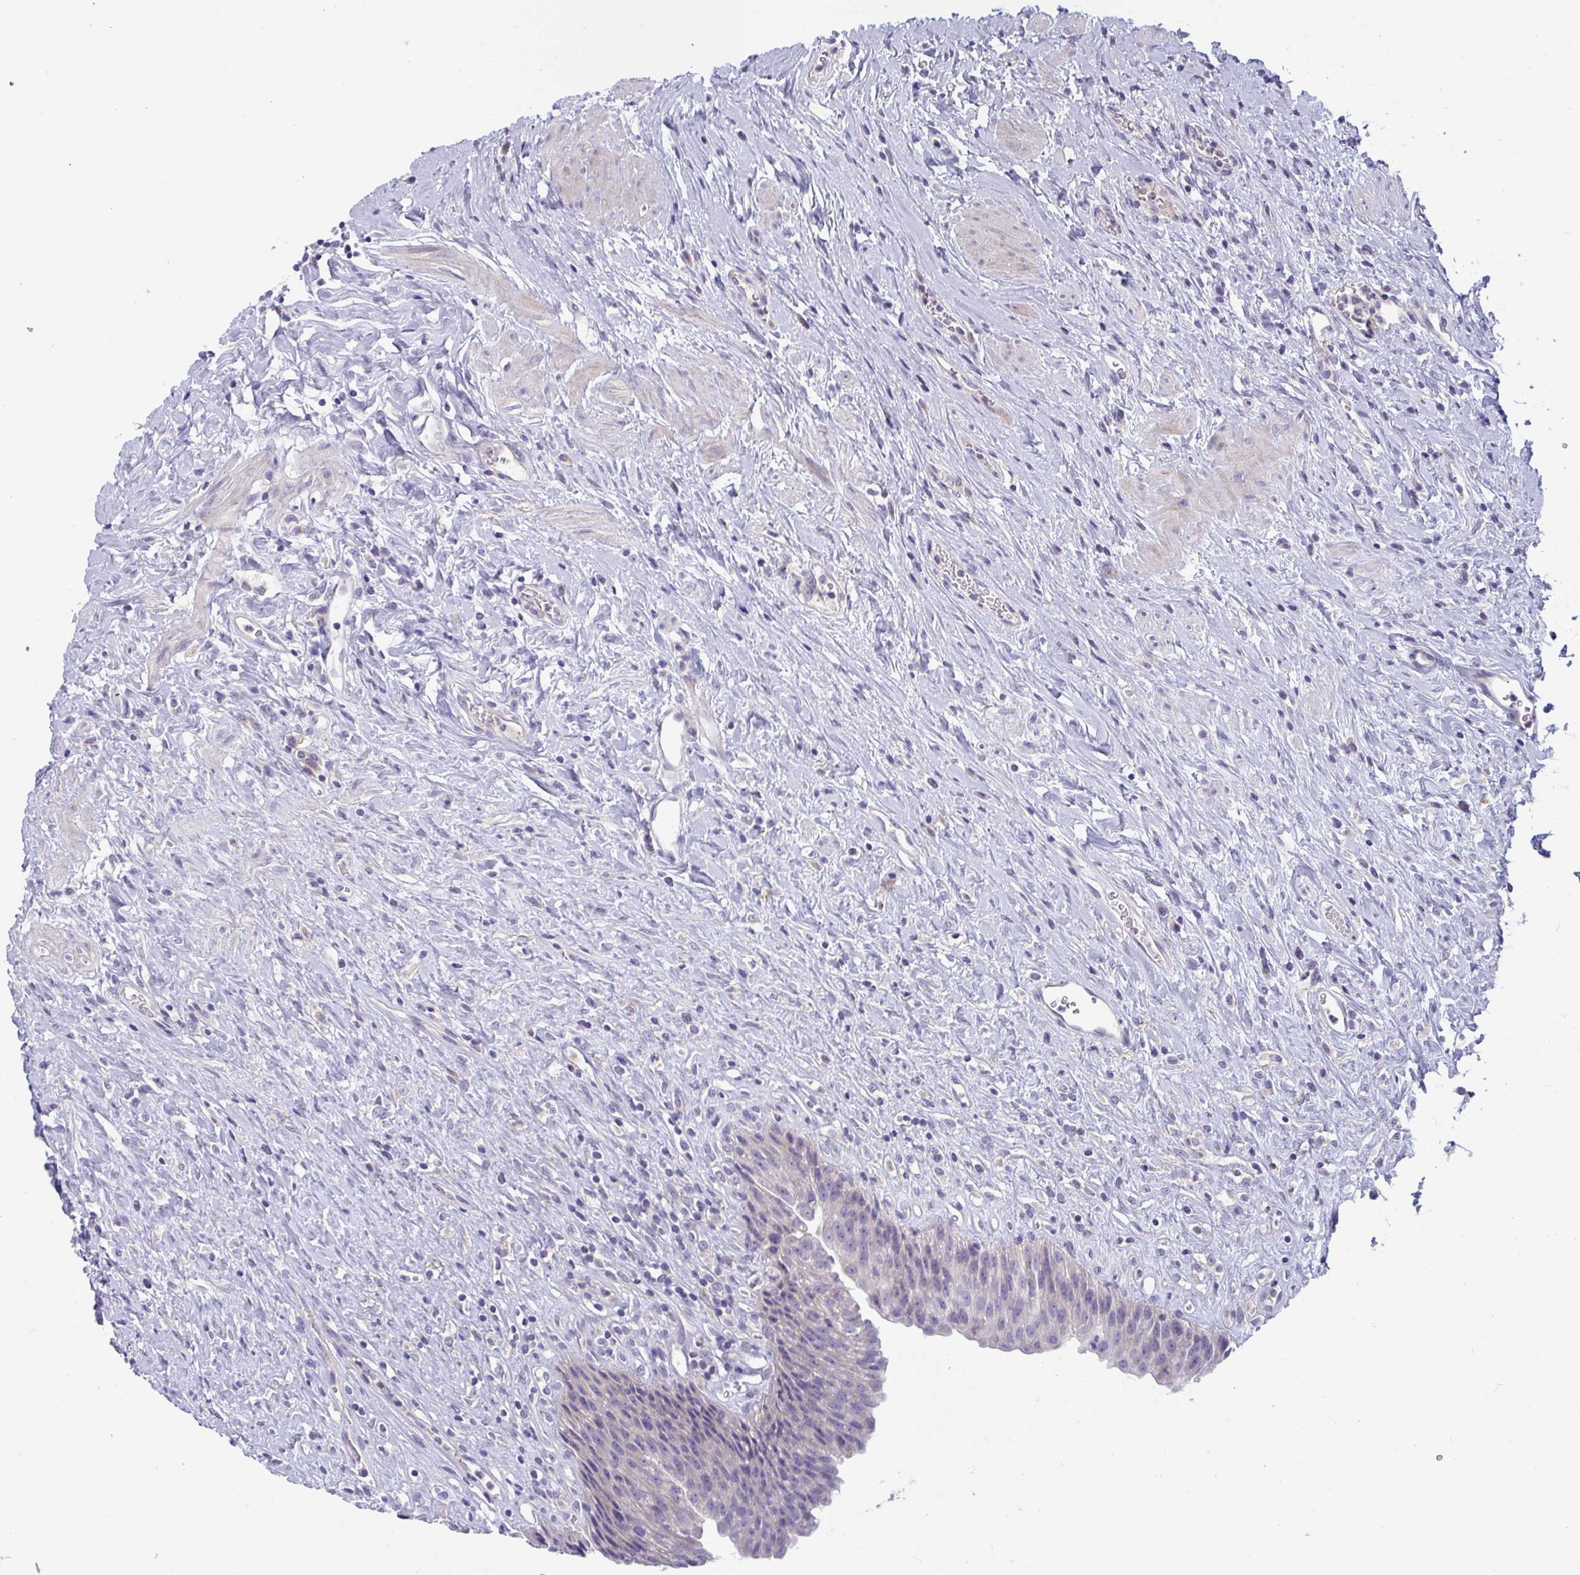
{"staining": {"intensity": "weak", "quantity": "<25%", "location": "cytoplasmic/membranous"}, "tissue": "urinary bladder", "cell_type": "Urothelial cells", "image_type": "normal", "snomed": [{"axis": "morphology", "description": "Normal tissue, NOS"}, {"axis": "topography", "description": "Urinary bladder"}], "caption": "A high-resolution image shows immunohistochemistry (IHC) staining of normal urinary bladder, which exhibits no significant expression in urothelial cells.", "gene": "OXLD1", "patient": {"sex": "female", "age": 56}}